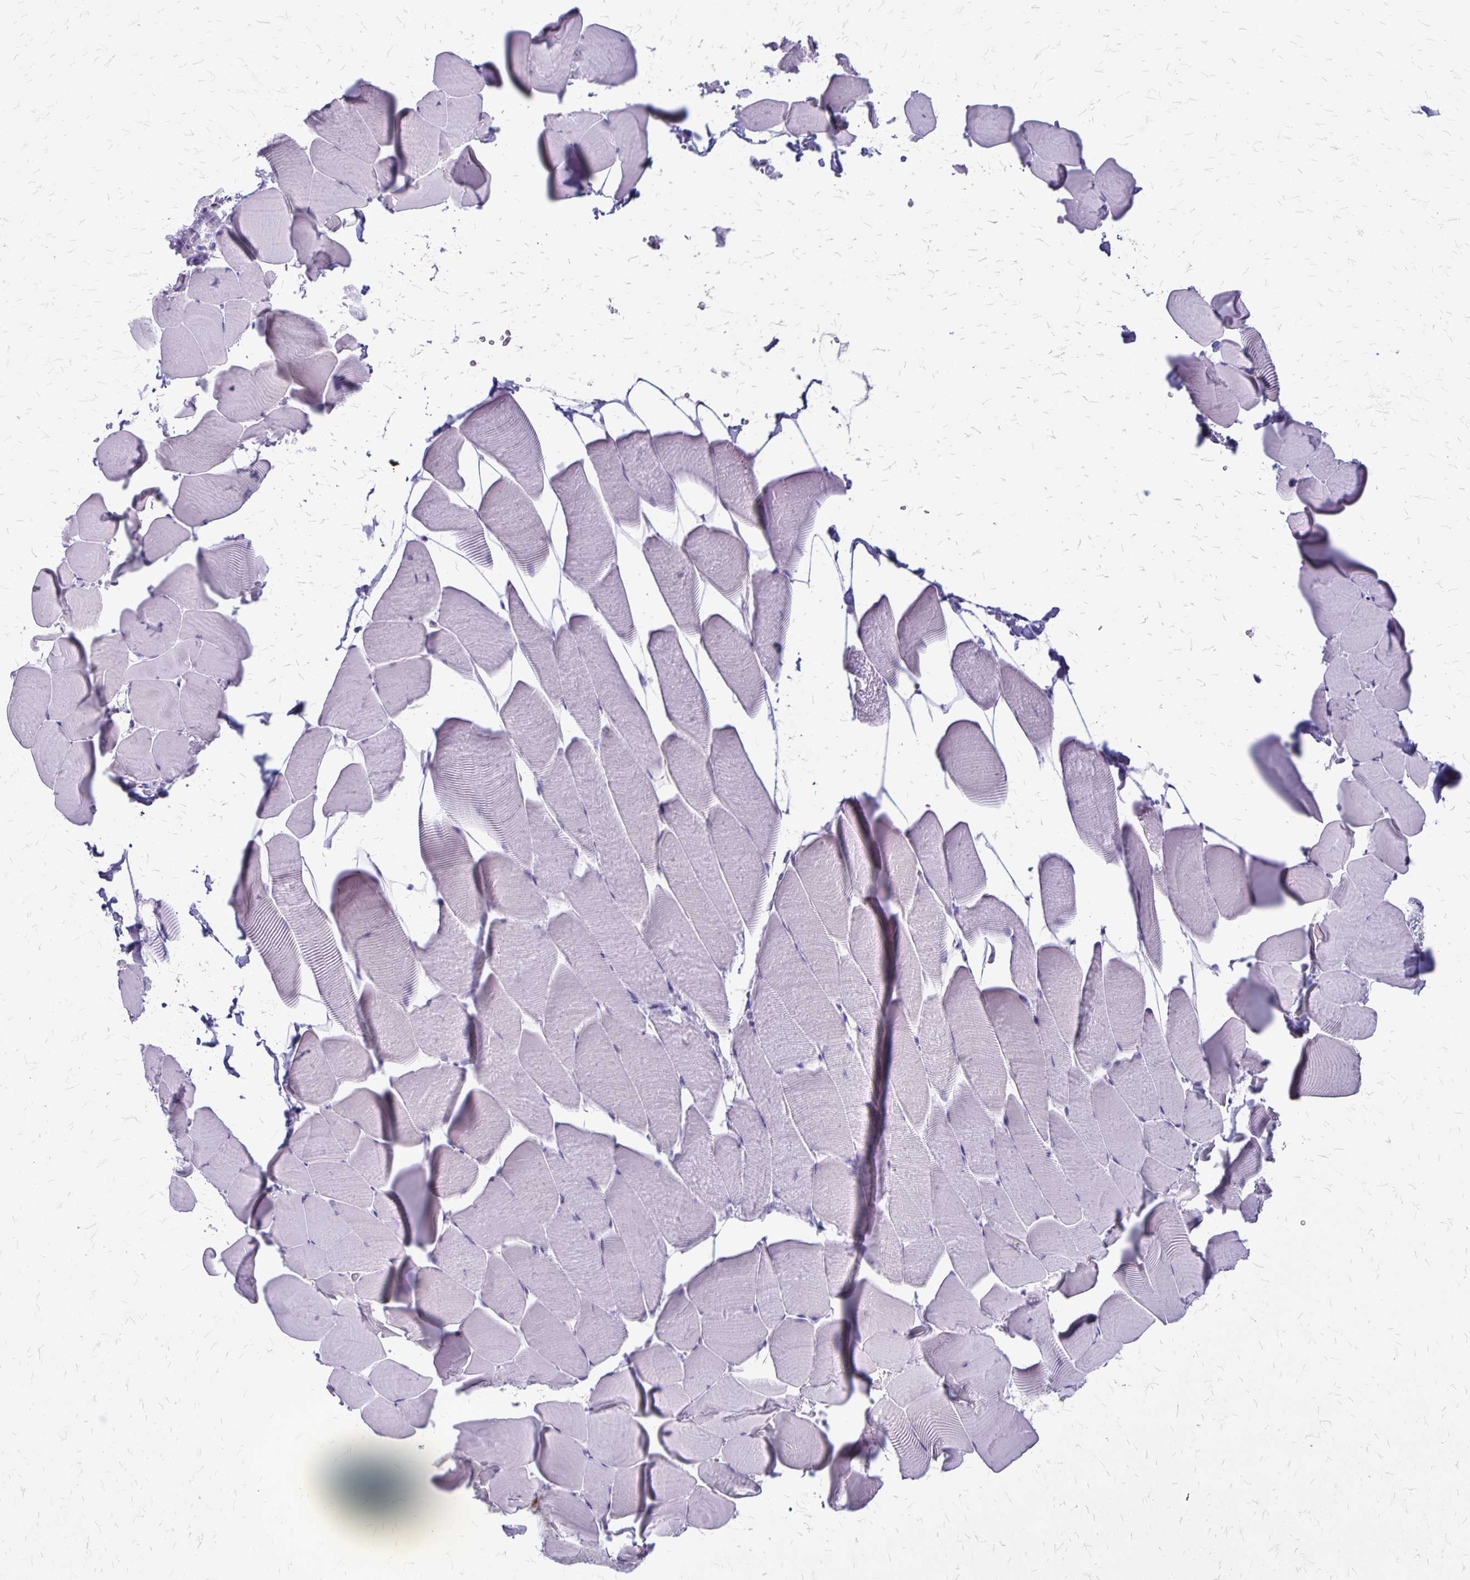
{"staining": {"intensity": "negative", "quantity": "none", "location": "none"}, "tissue": "skeletal muscle", "cell_type": "Myocytes", "image_type": "normal", "snomed": [{"axis": "morphology", "description": "Normal tissue, NOS"}, {"axis": "topography", "description": "Skeletal muscle"}], "caption": "DAB immunohistochemical staining of unremarkable skeletal muscle shows no significant expression in myocytes.", "gene": "PLXNB3", "patient": {"sex": "male", "age": 25}}